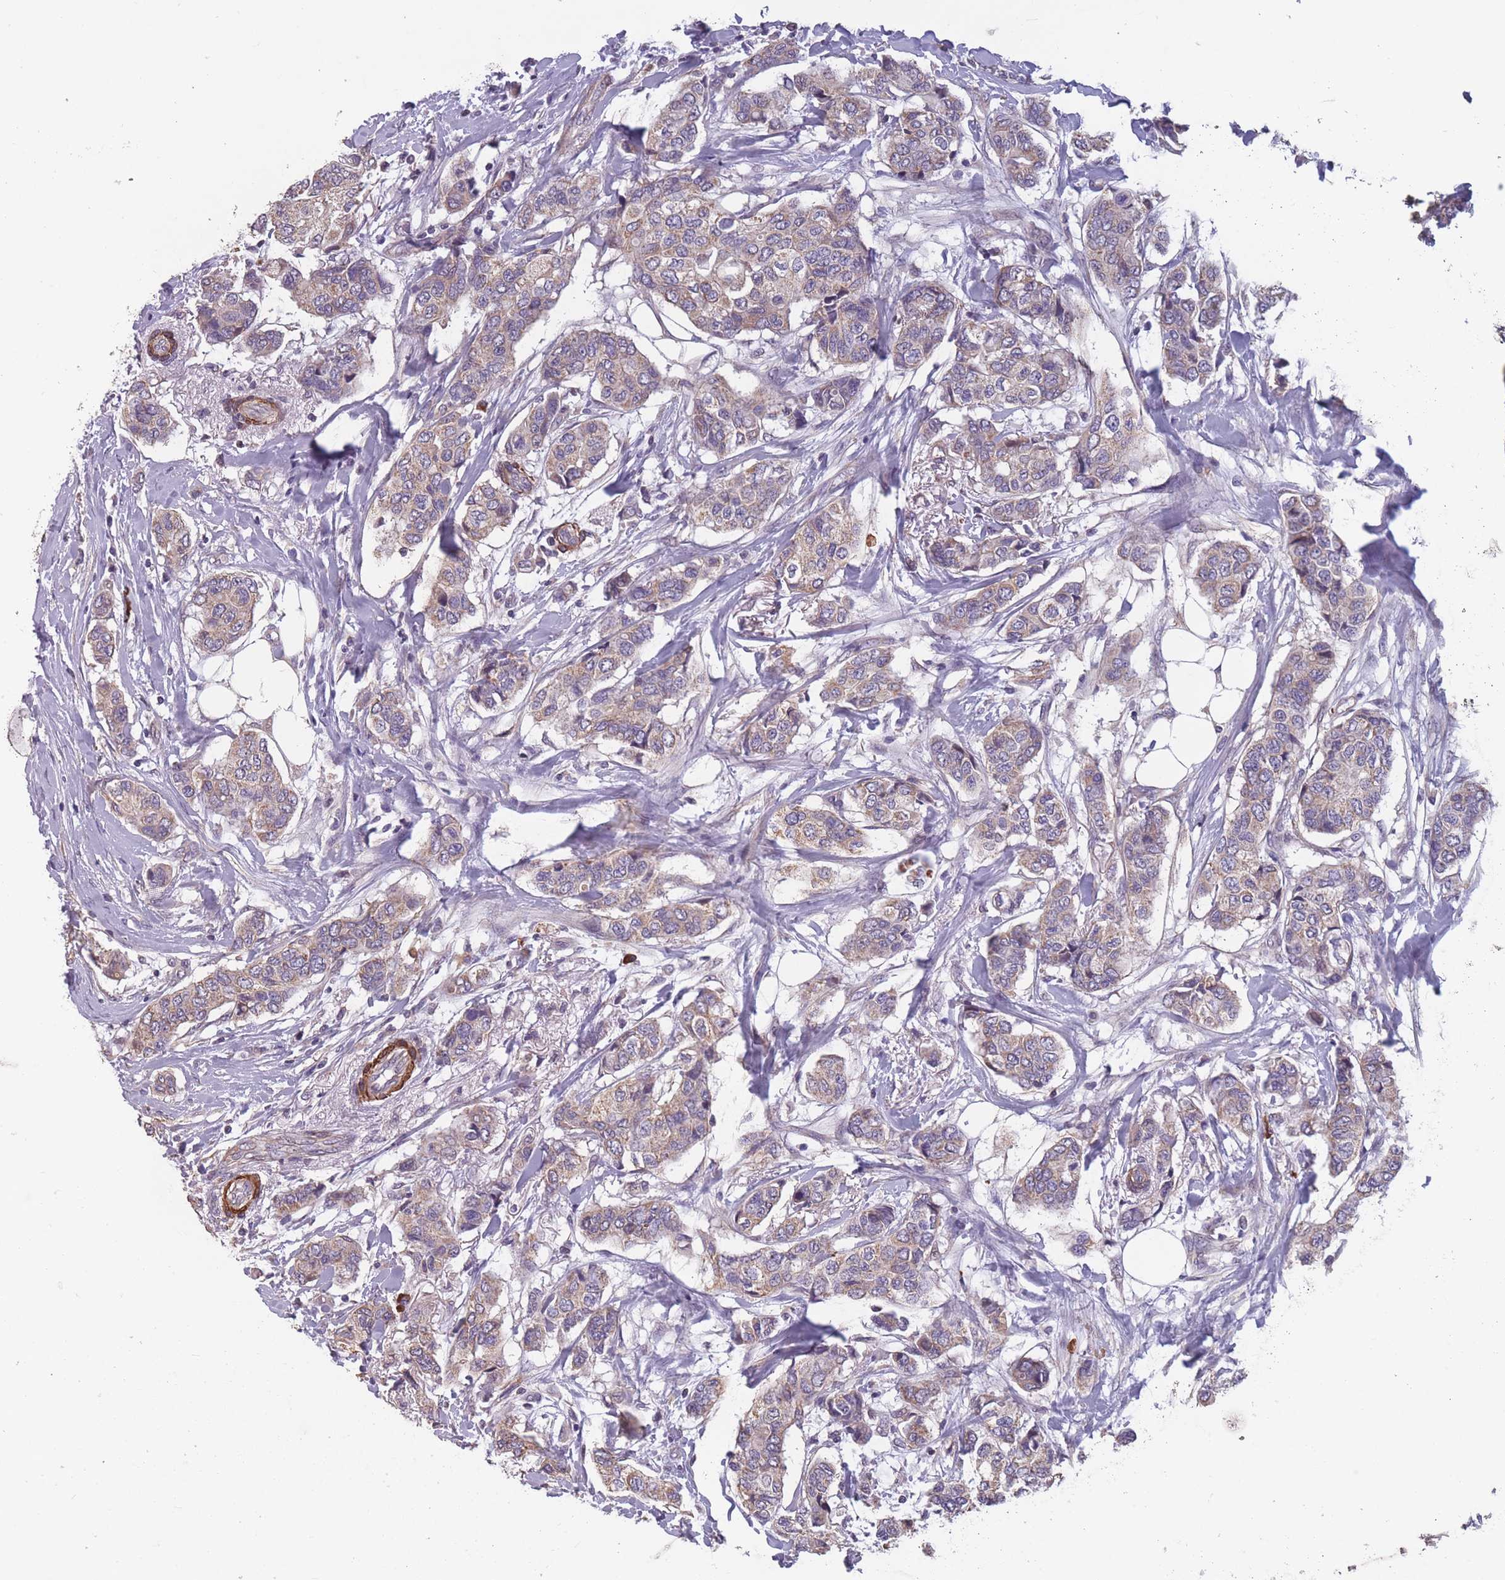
{"staining": {"intensity": "weak", "quantity": "25%-75%", "location": "cytoplasmic/membranous"}, "tissue": "breast cancer", "cell_type": "Tumor cells", "image_type": "cancer", "snomed": [{"axis": "morphology", "description": "Lobular carcinoma"}, {"axis": "topography", "description": "Breast"}], "caption": "An IHC histopathology image of tumor tissue is shown. Protein staining in brown highlights weak cytoplasmic/membranous positivity in breast cancer within tumor cells.", "gene": "TOMM40L", "patient": {"sex": "female", "age": 51}}